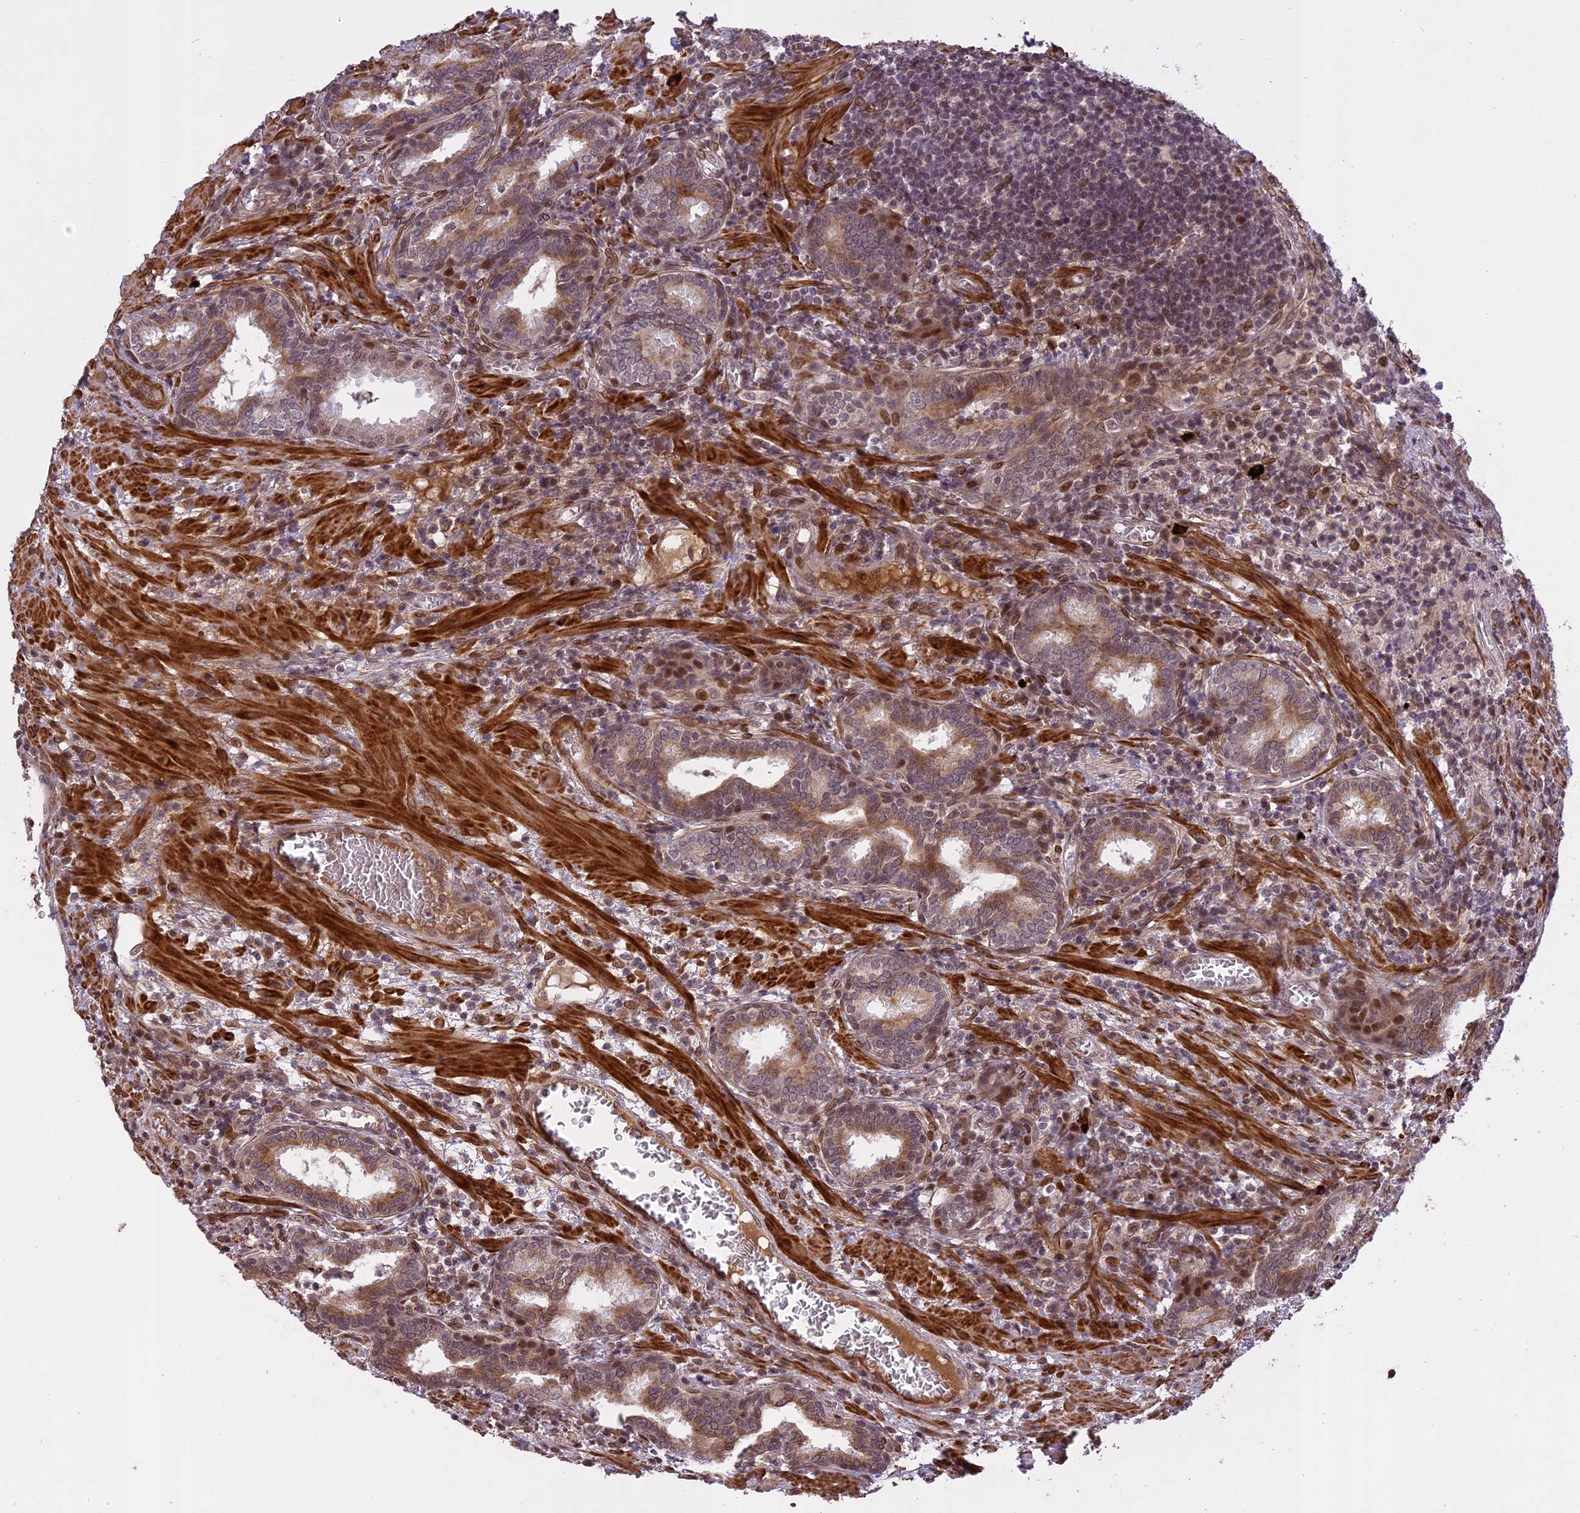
{"staining": {"intensity": "weak", "quantity": "25%-75%", "location": "cytoplasmic/membranous"}, "tissue": "prostate cancer", "cell_type": "Tumor cells", "image_type": "cancer", "snomed": [{"axis": "morphology", "description": "Adenocarcinoma, High grade"}, {"axis": "topography", "description": "Prostate"}], "caption": "The histopathology image reveals staining of prostate cancer (adenocarcinoma (high-grade)), revealing weak cytoplasmic/membranous protein staining (brown color) within tumor cells.", "gene": "PRELID2", "patient": {"sex": "male", "age": 69}}